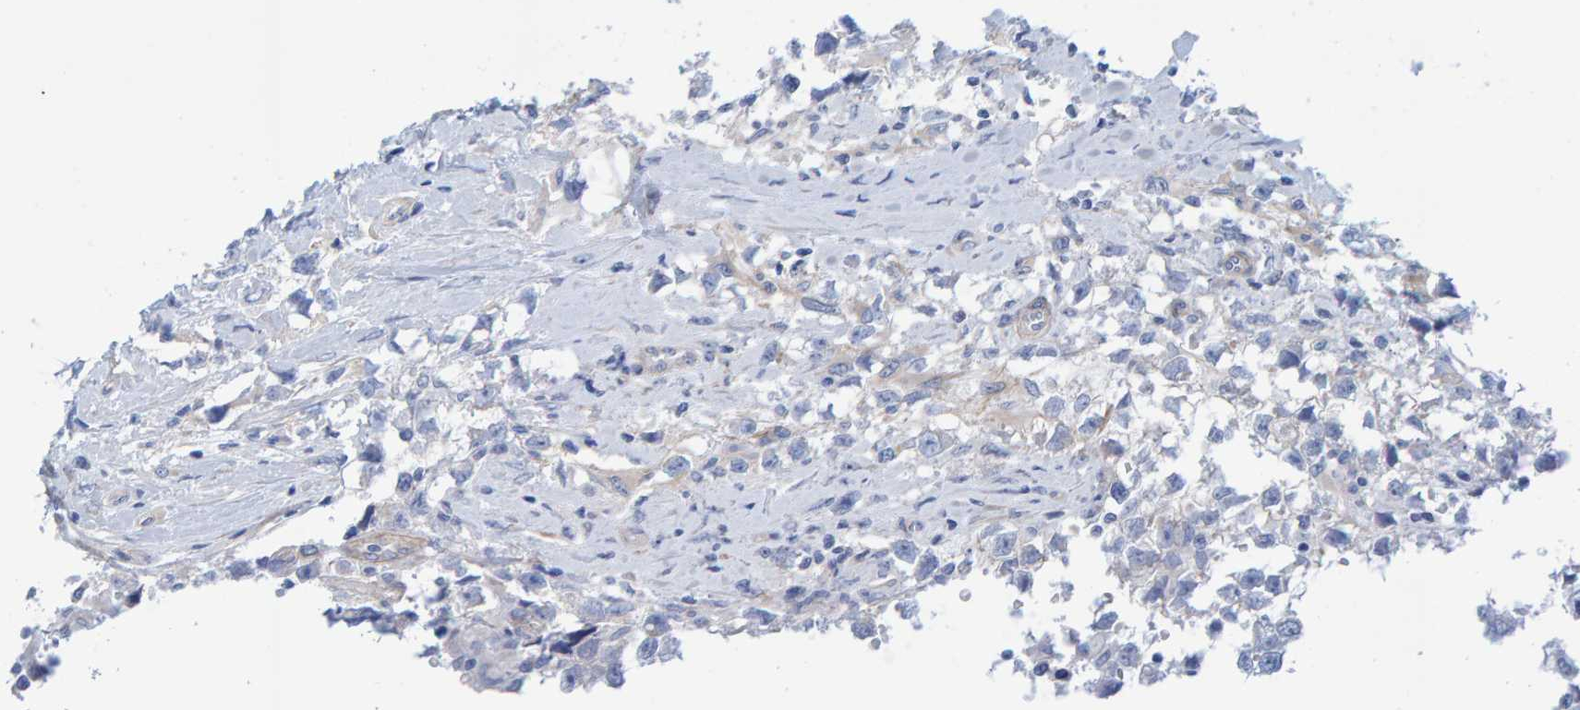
{"staining": {"intensity": "negative", "quantity": "none", "location": "none"}, "tissue": "testis cancer", "cell_type": "Tumor cells", "image_type": "cancer", "snomed": [{"axis": "morphology", "description": "Seminoma, NOS"}, {"axis": "morphology", "description": "Carcinoma, Embryonal, NOS"}, {"axis": "topography", "description": "Testis"}], "caption": "Protein analysis of testis embryonal carcinoma demonstrates no significant positivity in tumor cells.", "gene": "JAKMIP3", "patient": {"sex": "male", "age": 51}}